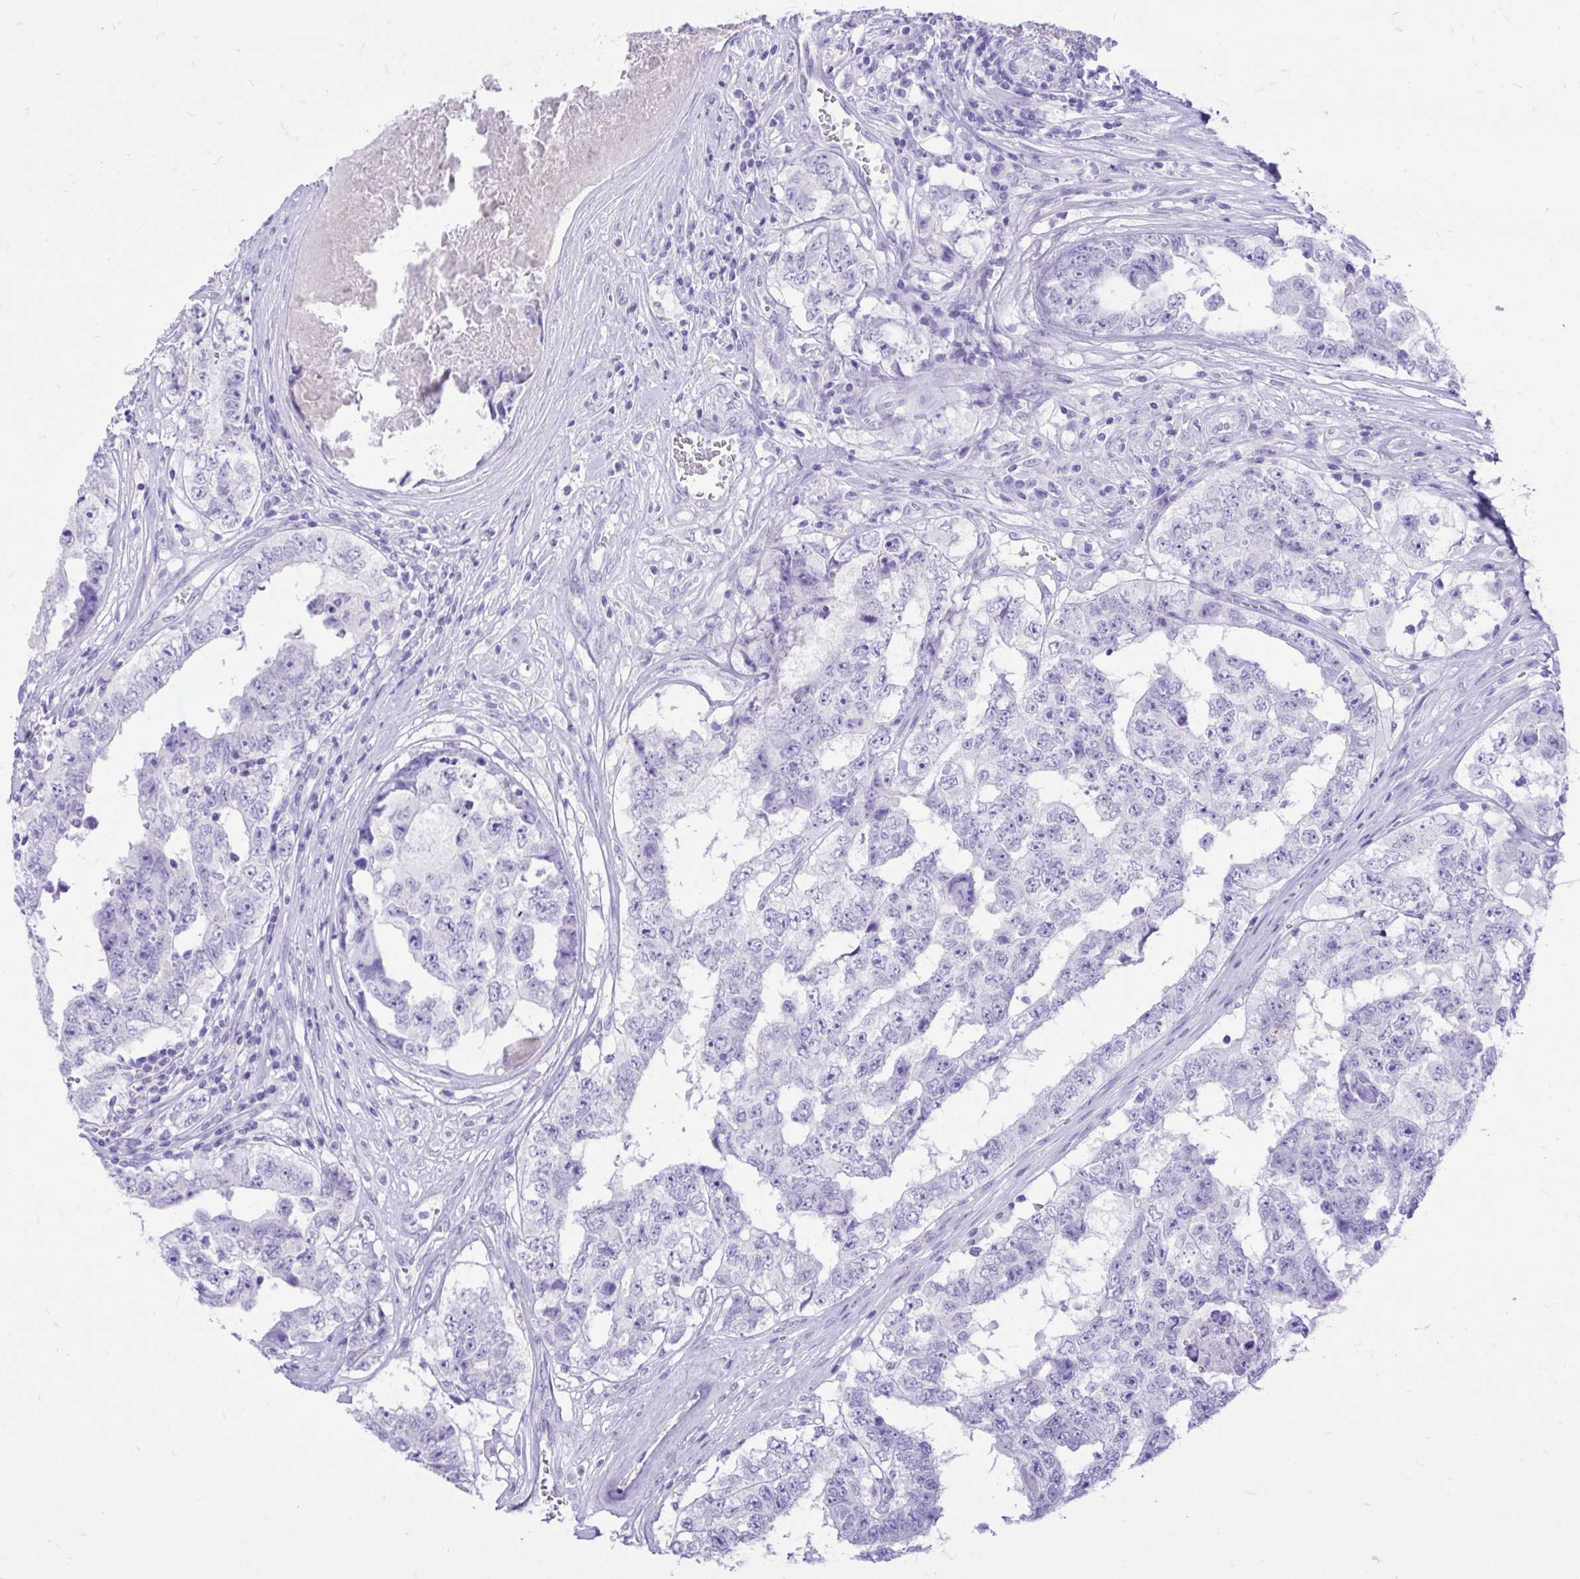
{"staining": {"intensity": "negative", "quantity": "none", "location": "none"}, "tissue": "testis cancer", "cell_type": "Tumor cells", "image_type": "cancer", "snomed": [{"axis": "morphology", "description": "Normal tissue, NOS"}, {"axis": "morphology", "description": "Carcinoma, Embryonal, NOS"}, {"axis": "topography", "description": "Testis"}, {"axis": "topography", "description": "Epididymis"}], "caption": "Photomicrograph shows no protein staining in tumor cells of testis cancer tissue.", "gene": "MON1A", "patient": {"sex": "male", "age": 25}}